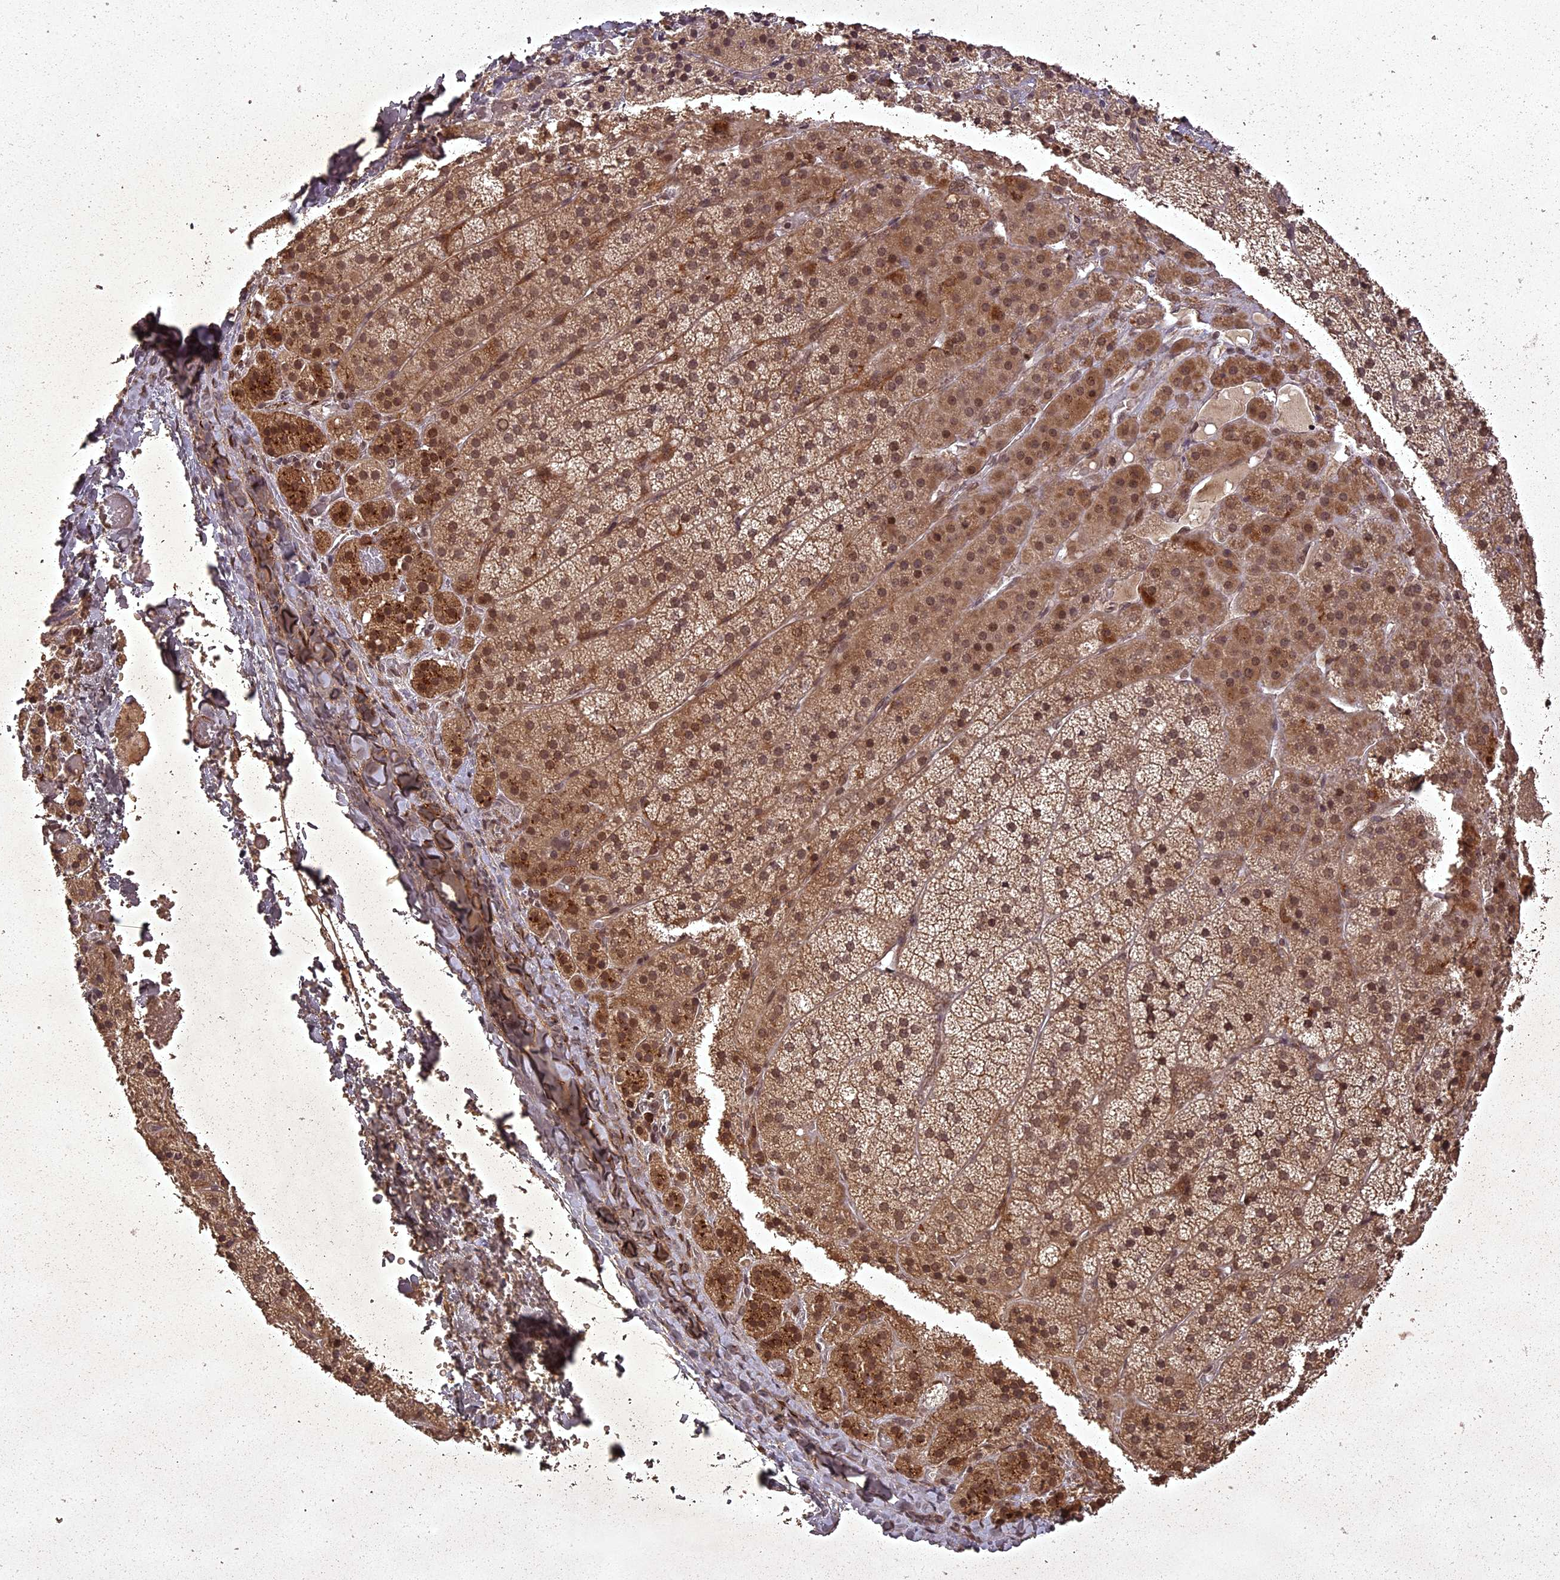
{"staining": {"intensity": "moderate", "quantity": "25%-75%", "location": "cytoplasmic/membranous,nuclear"}, "tissue": "adrenal gland", "cell_type": "Glandular cells", "image_type": "normal", "snomed": [{"axis": "morphology", "description": "Normal tissue, NOS"}, {"axis": "topography", "description": "Adrenal gland"}], "caption": "Immunohistochemistry (IHC) of unremarkable adrenal gland exhibits medium levels of moderate cytoplasmic/membranous,nuclear expression in approximately 25%-75% of glandular cells. The staining is performed using DAB brown chromogen to label protein expression. The nuclei are counter-stained blue using hematoxylin.", "gene": "ING5", "patient": {"sex": "female", "age": 44}}